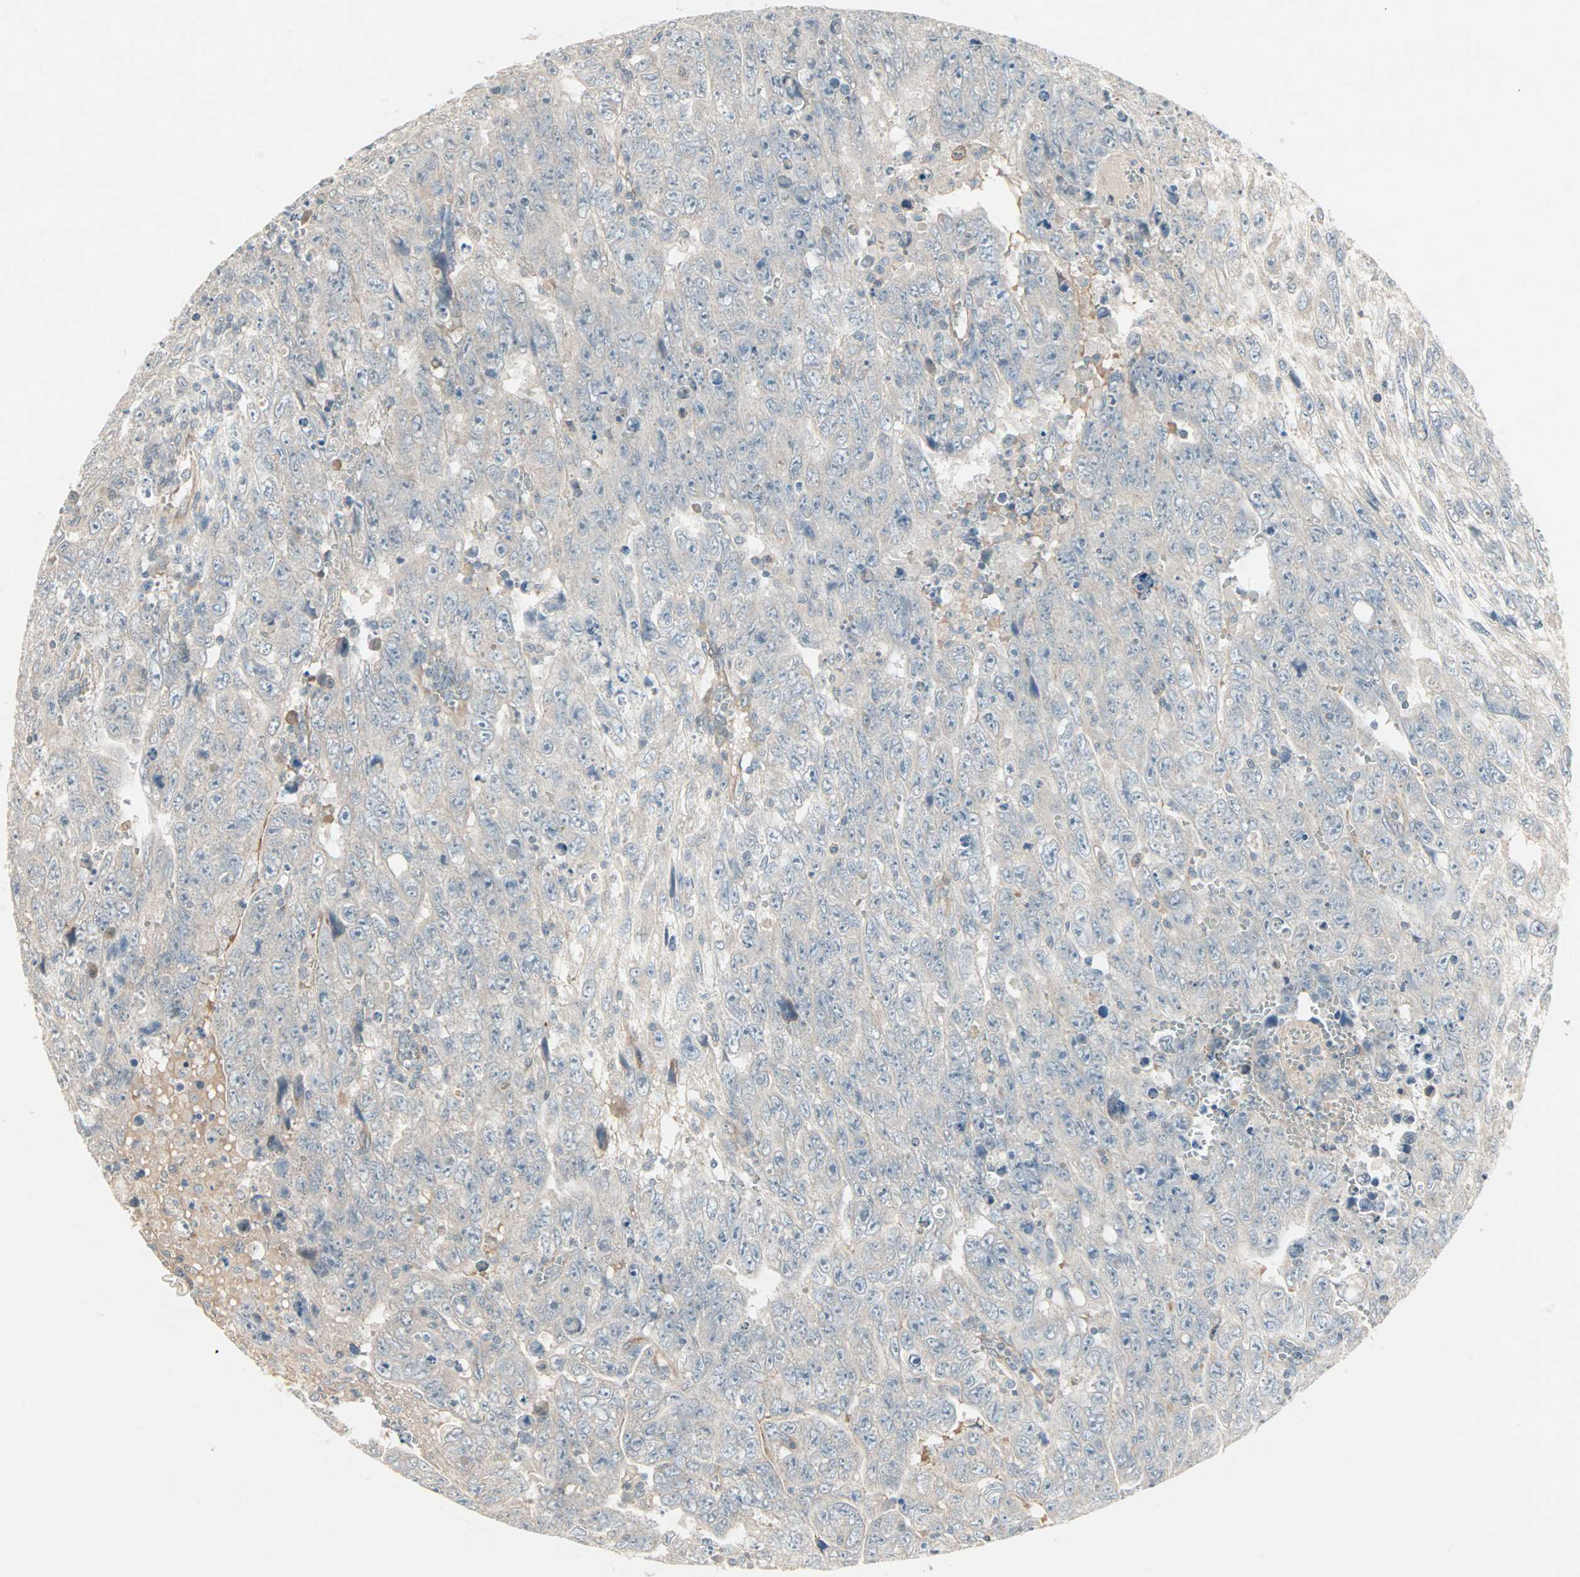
{"staining": {"intensity": "negative", "quantity": "none", "location": "none"}, "tissue": "testis cancer", "cell_type": "Tumor cells", "image_type": "cancer", "snomed": [{"axis": "morphology", "description": "Carcinoma, Embryonal, NOS"}, {"axis": "topography", "description": "Testis"}], "caption": "IHC histopathology image of testis cancer (embryonal carcinoma) stained for a protein (brown), which exhibits no expression in tumor cells.", "gene": "JMJD7-PLA2G4B", "patient": {"sex": "male", "age": 28}}